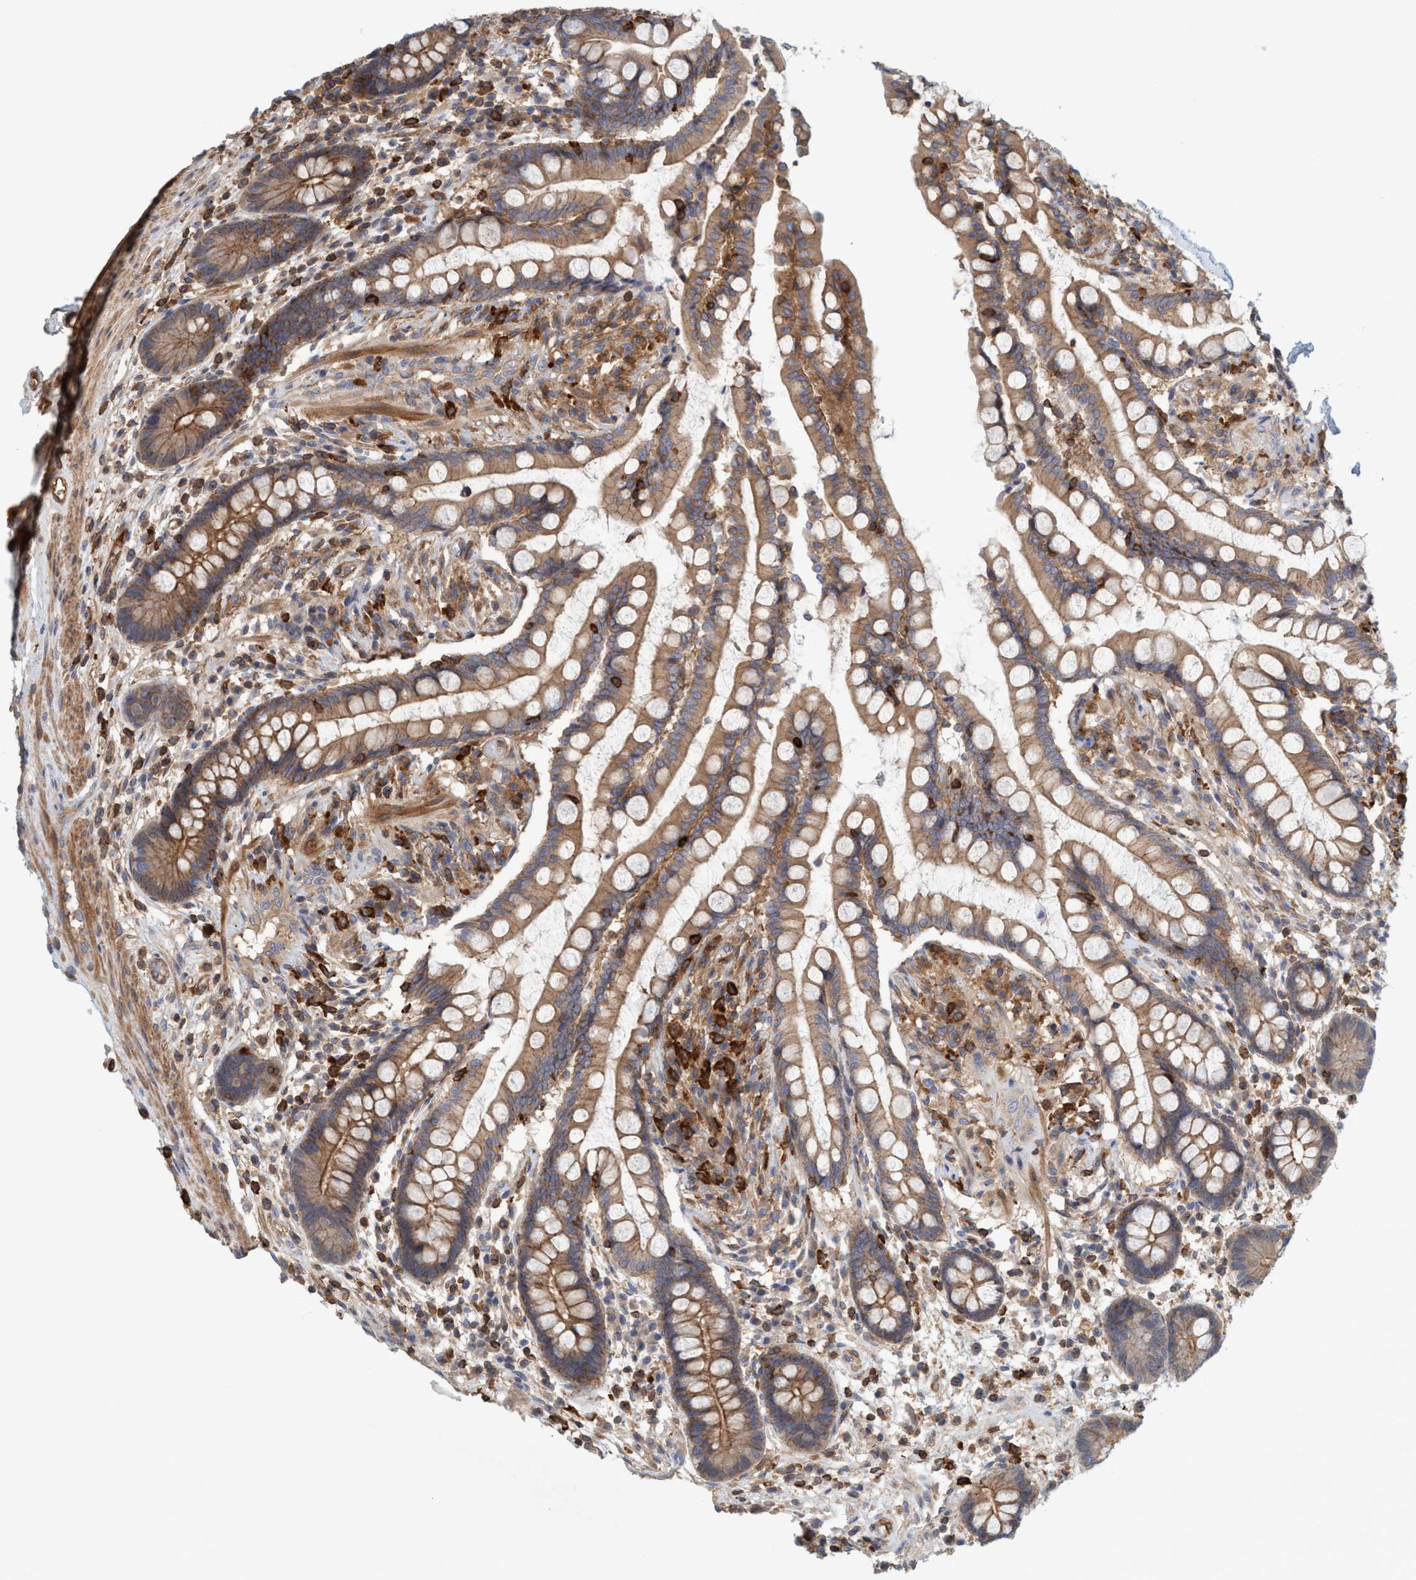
{"staining": {"intensity": "moderate", "quantity": ">75%", "location": "cytoplasmic/membranous"}, "tissue": "colon", "cell_type": "Endothelial cells", "image_type": "normal", "snomed": [{"axis": "morphology", "description": "Normal tissue, NOS"}, {"axis": "topography", "description": "Colon"}], "caption": "Immunohistochemical staining of benign human colon reveals >75% levels of moderate cytoplasmic/membranous protein staining in about >75% of endothelial cells.", "gene": "SPECC1", "patient": {"sex": "male", "age": 73}}